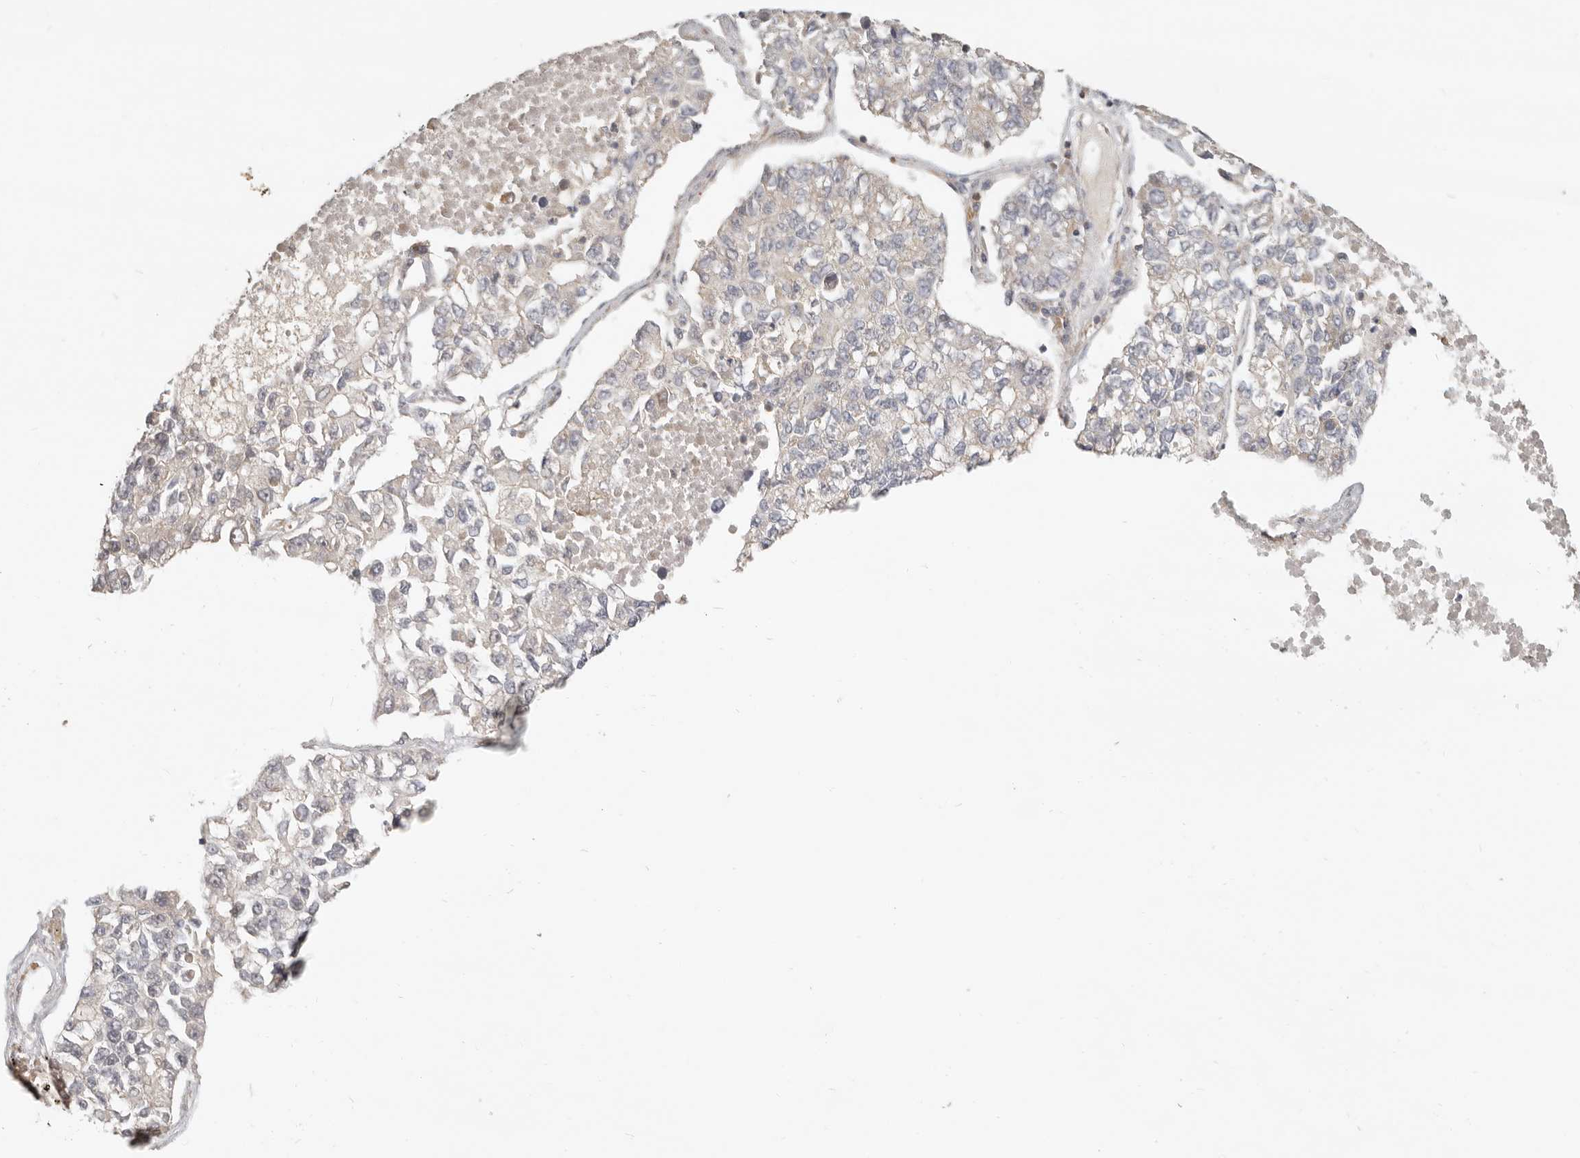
{"staining": {"intensity": "negative", "quantity": "none", "location": "none"}, "tissue": "lung cancer", "cell_type": "Tumor cells", "image_type": "cancer", "snomed": [{"axis": "morphology", "description": "Adenocarcinoma, NOS"}, {"axis": "topography", "description": "Lung"}], "caption": "Immunohistochemistry (IHC) of lung cancer demonstrates no positivity in tumor cells.", "gene": "UFSP1", "patient": {"sex": "male", "age": 49}}